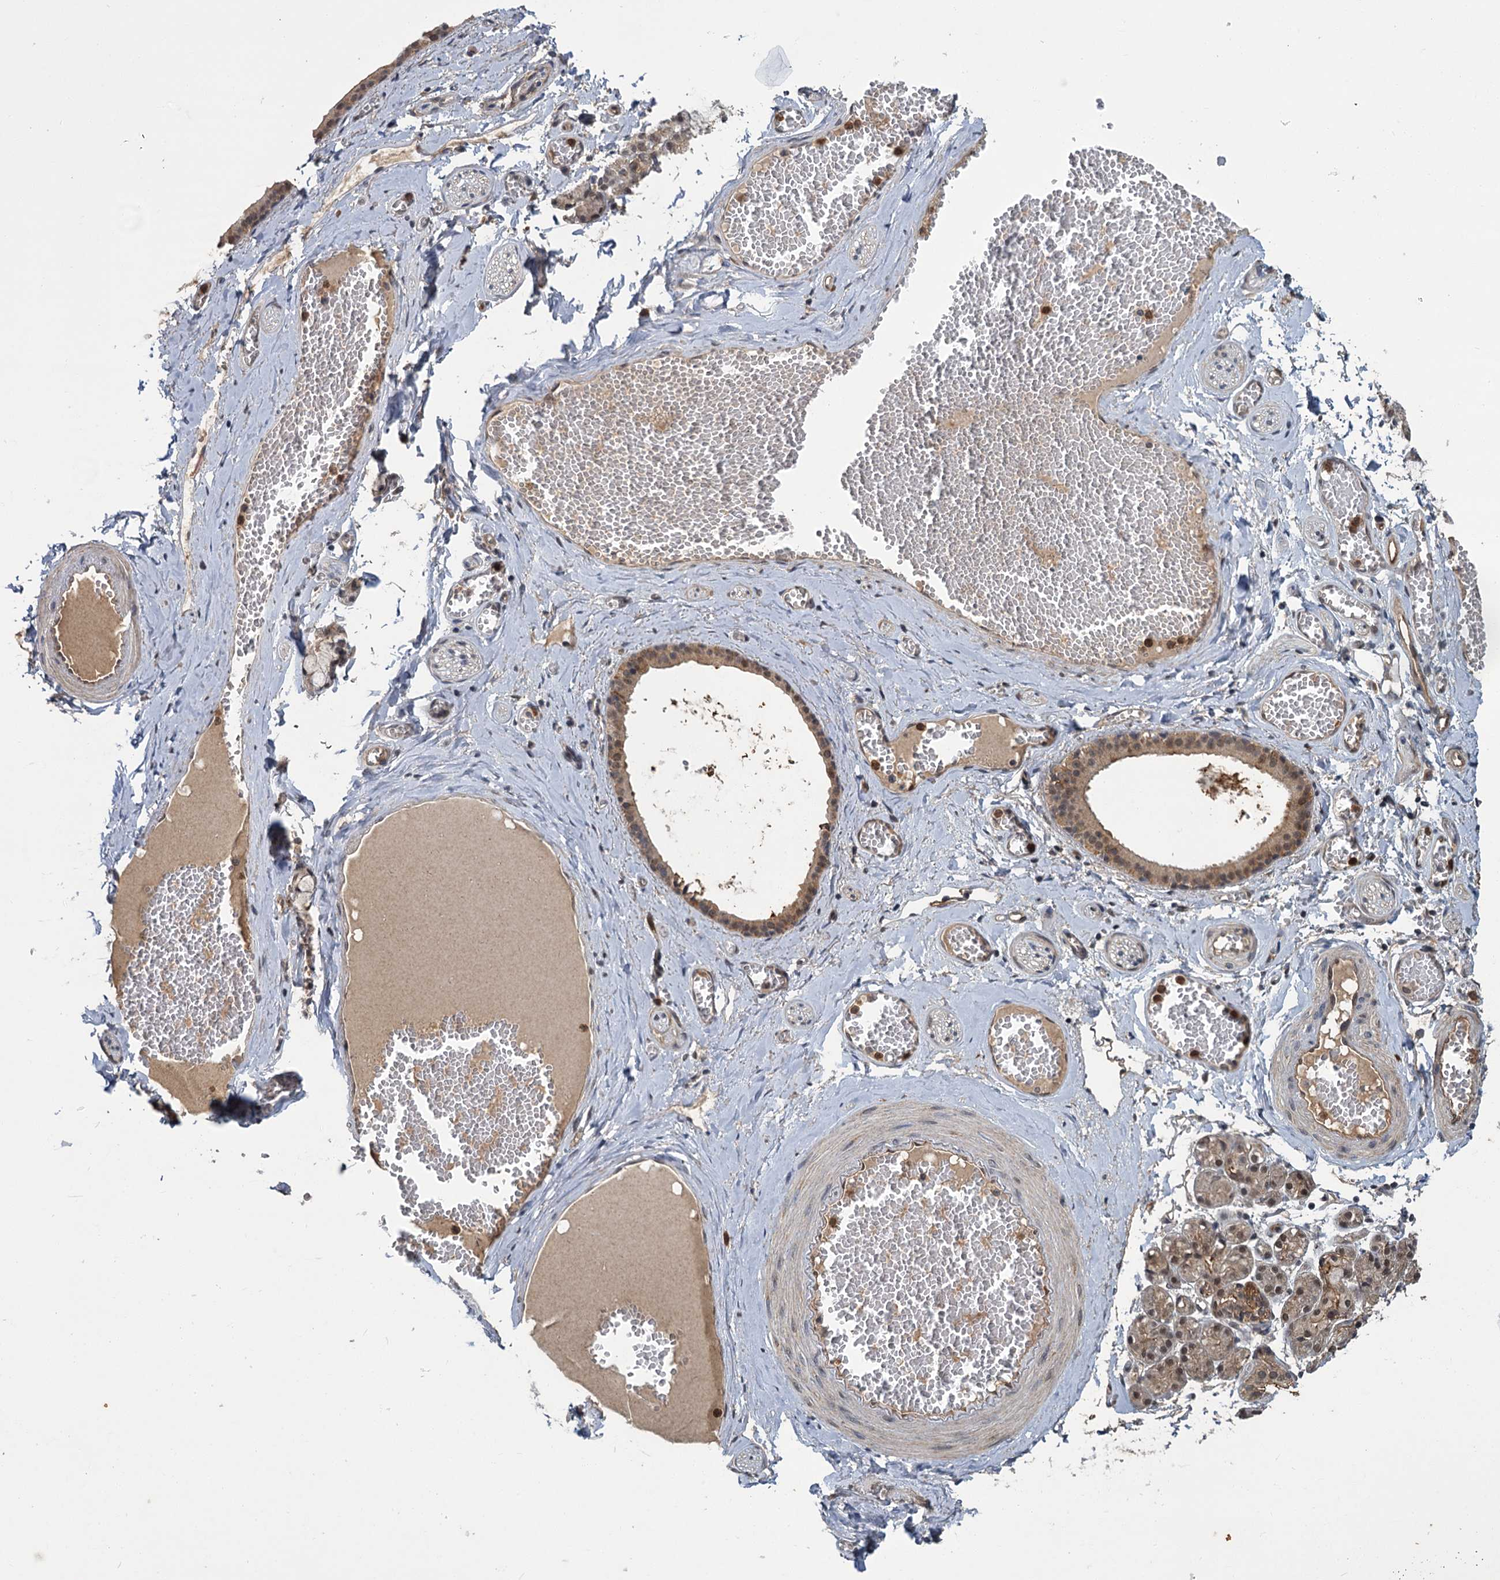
{"staining": {"intensity": "moderate", "quantity": "25%-75%", "location": "cytoplasmic/membranous,nuclear"}, "tissue": "salivary gland", "cell_type": "Glandular cells", "image_type": "normal", "snomed": [{"axis": "morphology", "description": "Normal tissue, NOS"}, {"axis": "topography", "description": "Salivary gland"}], "caption": "Glandular cells exhibit medium levels of moderate cytoplasmic/membranous,nuclear positivity in about 25%-75% of cells in benign human salivary gland.", "gene": "KANSL2", "patient": {"sex": "male", "age": 63}}